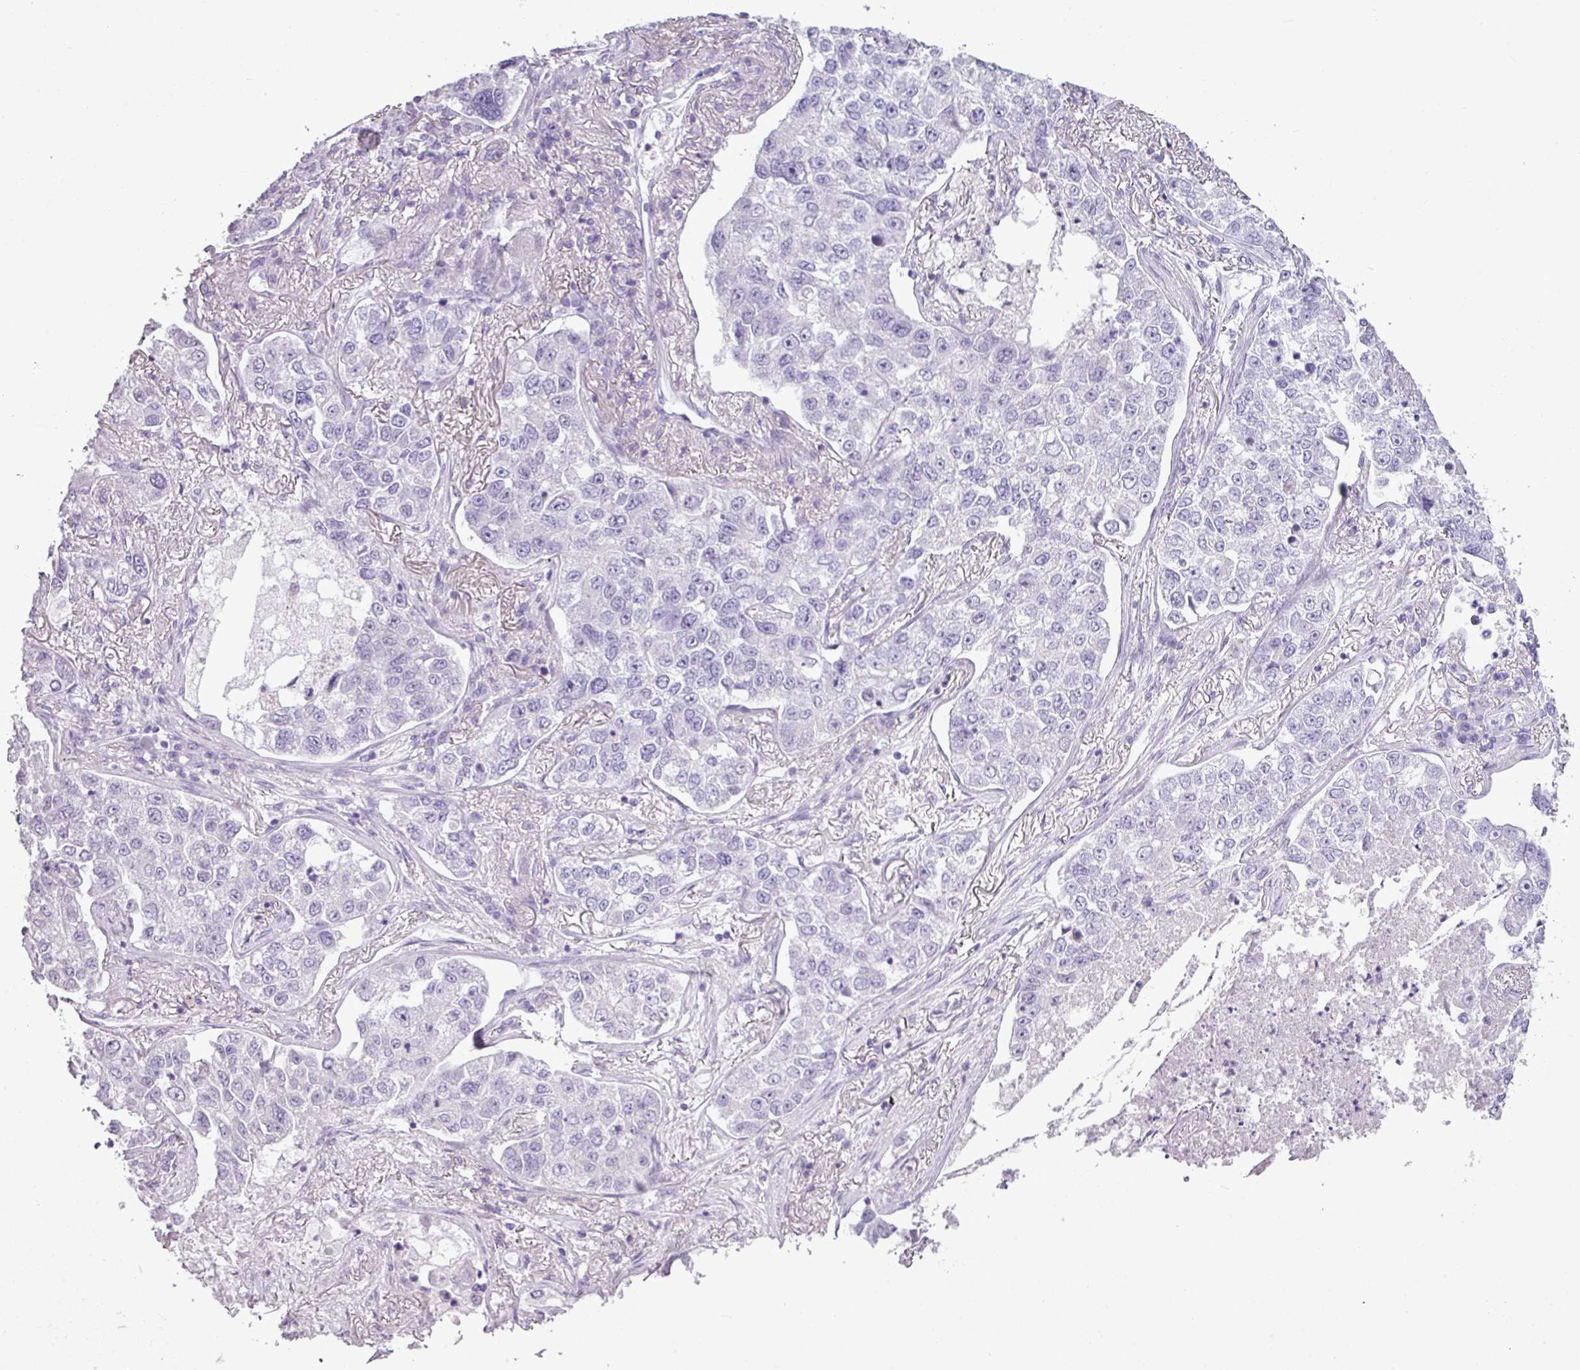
{"staining": {"intensity": "negative", "quantity": "none", "location": "none"}, "tissue": "lung cancer", "cell_type": "Tumor cells", "image_type": "cancer", "snomed": [{"axis": "morphology", "description": "Adenocarcinoma, NOS"}, {"axis": "topography", "description": "Lung"}], "caption": "Immunohistochemistry photomicrograph of neoplastic tissue: adenocarcinoma (lung) stained with DAB (3,3'-diaminobenzidine) shows no significant protein positivity in tumor cells.", "gene": "AMY2A", "patient": {"sex": "male", "age": 49}}